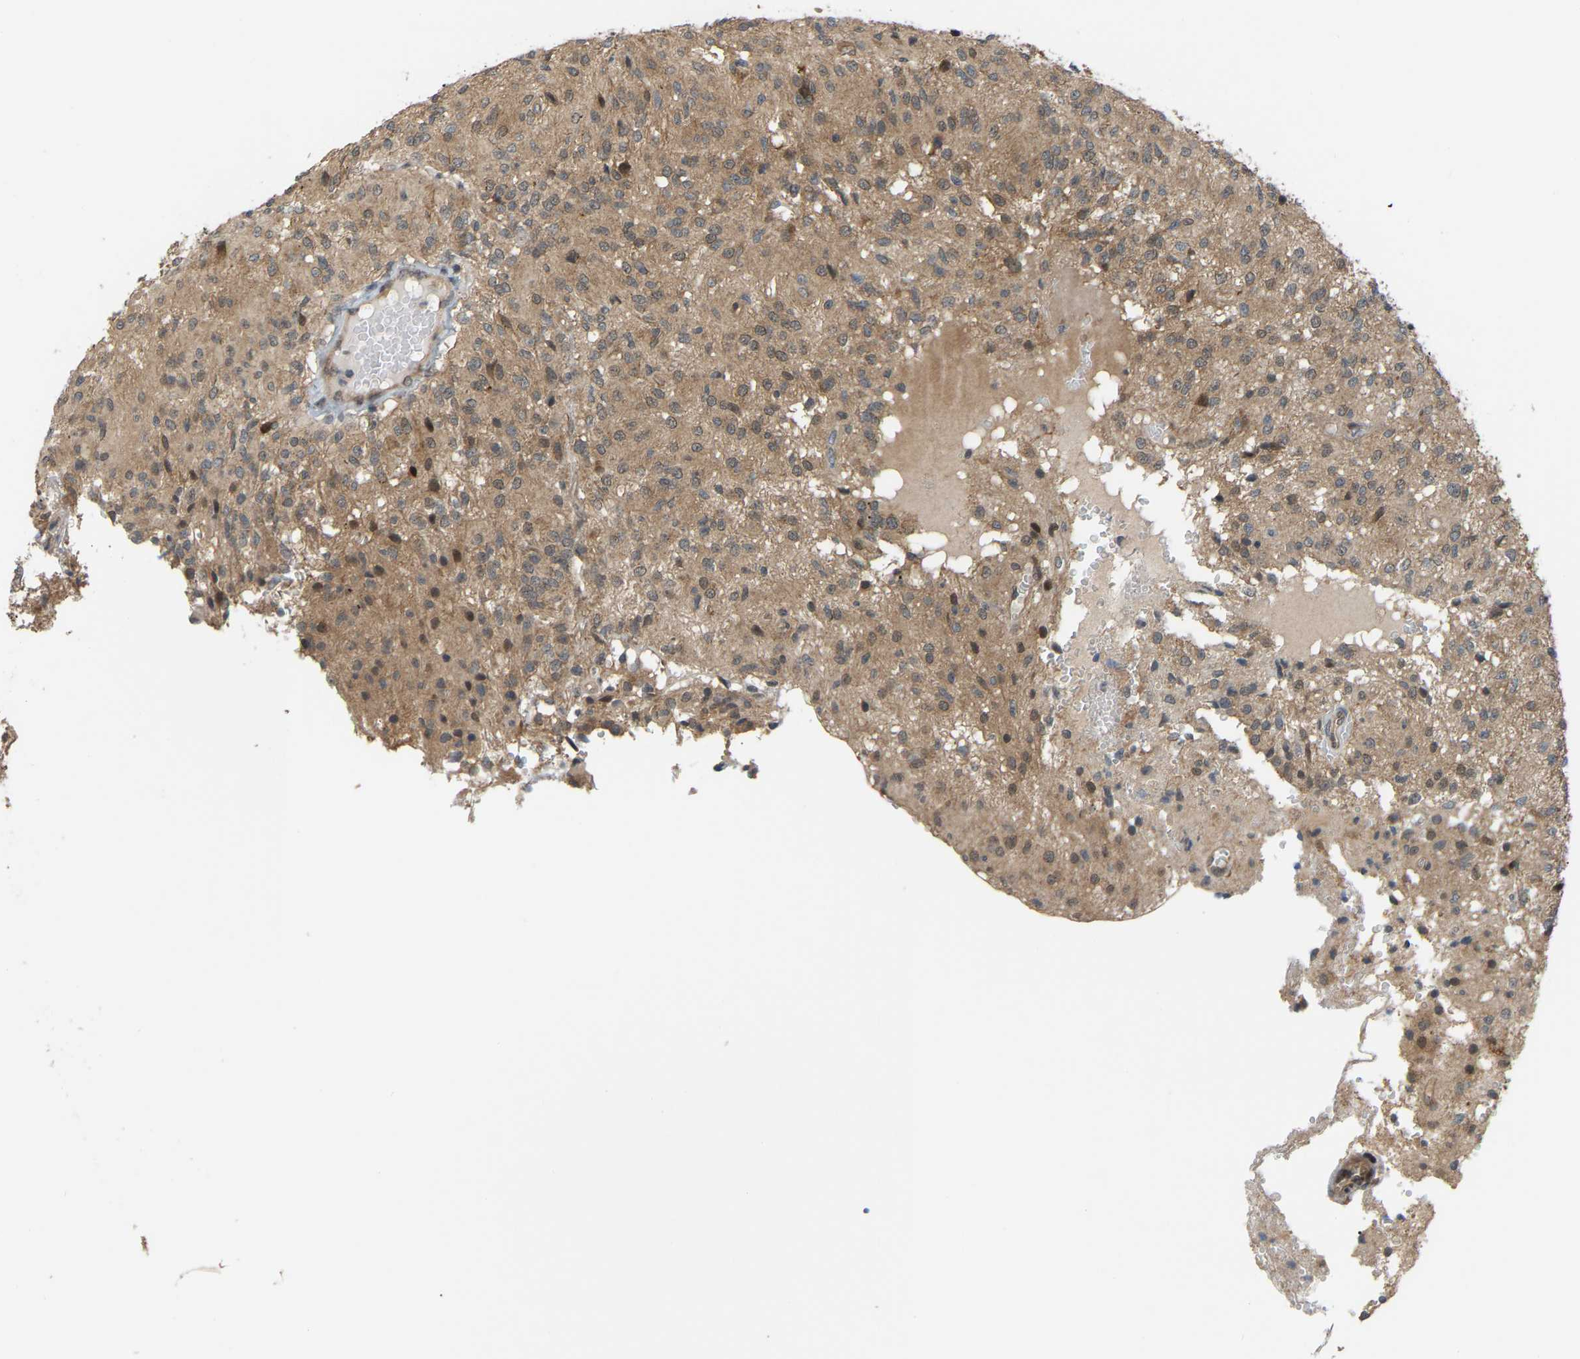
{"staining": {"intensity": "moderate", "quantity": ">75%", "location": "cytoplasmic/membranous"}, "tissue": "glioma", "cell_type": "Tumor cells", "image_type": "cancer", "snomed": [{"axis": "morphology", "description": "Glioma, malignant, High grade"}, {"axis": "topography", "description": "Brain"}], "caption": "High-magnification brightfield microscopy of high-grade glioma (malignant) stained with DAB (3,3'-diaminobenzidine) (brown) and counterstained with hematoxylin (blue). tumor cells exhibit moderate cytoplasmic/membranous staining is identified in about>75% of cells. (Stains: DAB (3,3'-diaminobenzidine) in brown, nuclei in blue, Microscopy: brightfield microscopy at high magnification).", "gene": "CROT", "patient": {"sex": "female", "age": 59}}